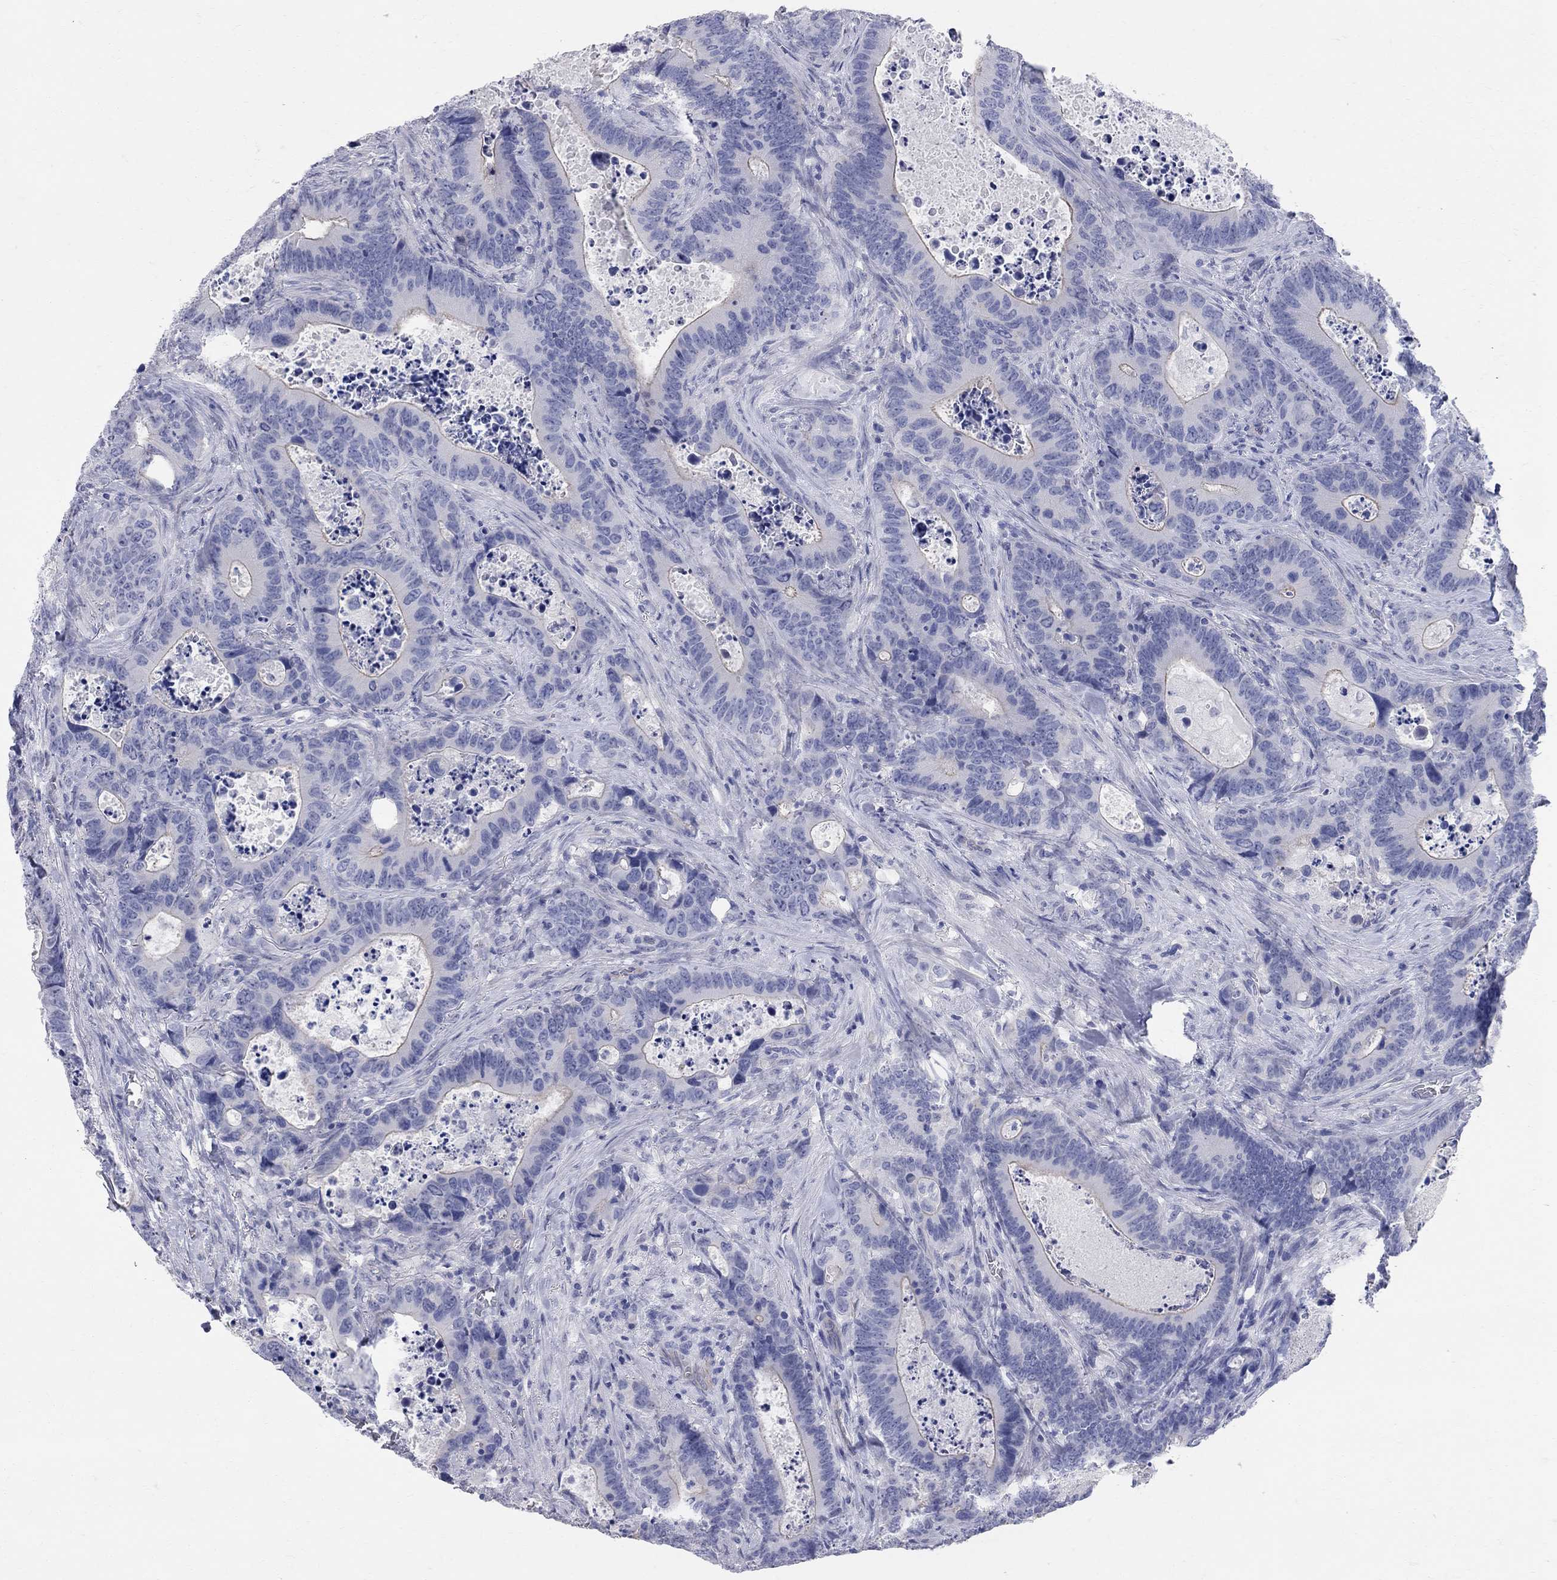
{"staining": {"intensity": "moderate", "quantity": "<25%", "location": "cytoplasmic/membranous"}, "tissue": "colorectal cancer", "cell_type": "Tumor cells", "image_type": "cancer", "snomed": [{"axis": "morphology", "description": "Adenocarcinoma, NOS"}, {"axis": "topography", "description": "Colon"}], "caption": "The micrograph displays immunohistochemical staining of colorectal cancer (adenocarcinoma). There is moderate cytoplasmic/membranous staining is seen in approximately <25% of tumor cells. (Stains: DAB (3,3'-diaminobenzidine) in brown, nuclei in blue, Microscopy: brightfield microscopy at high magnification).", "gene": "AOX1", "patient": {"sex": "female", "age": 82}}